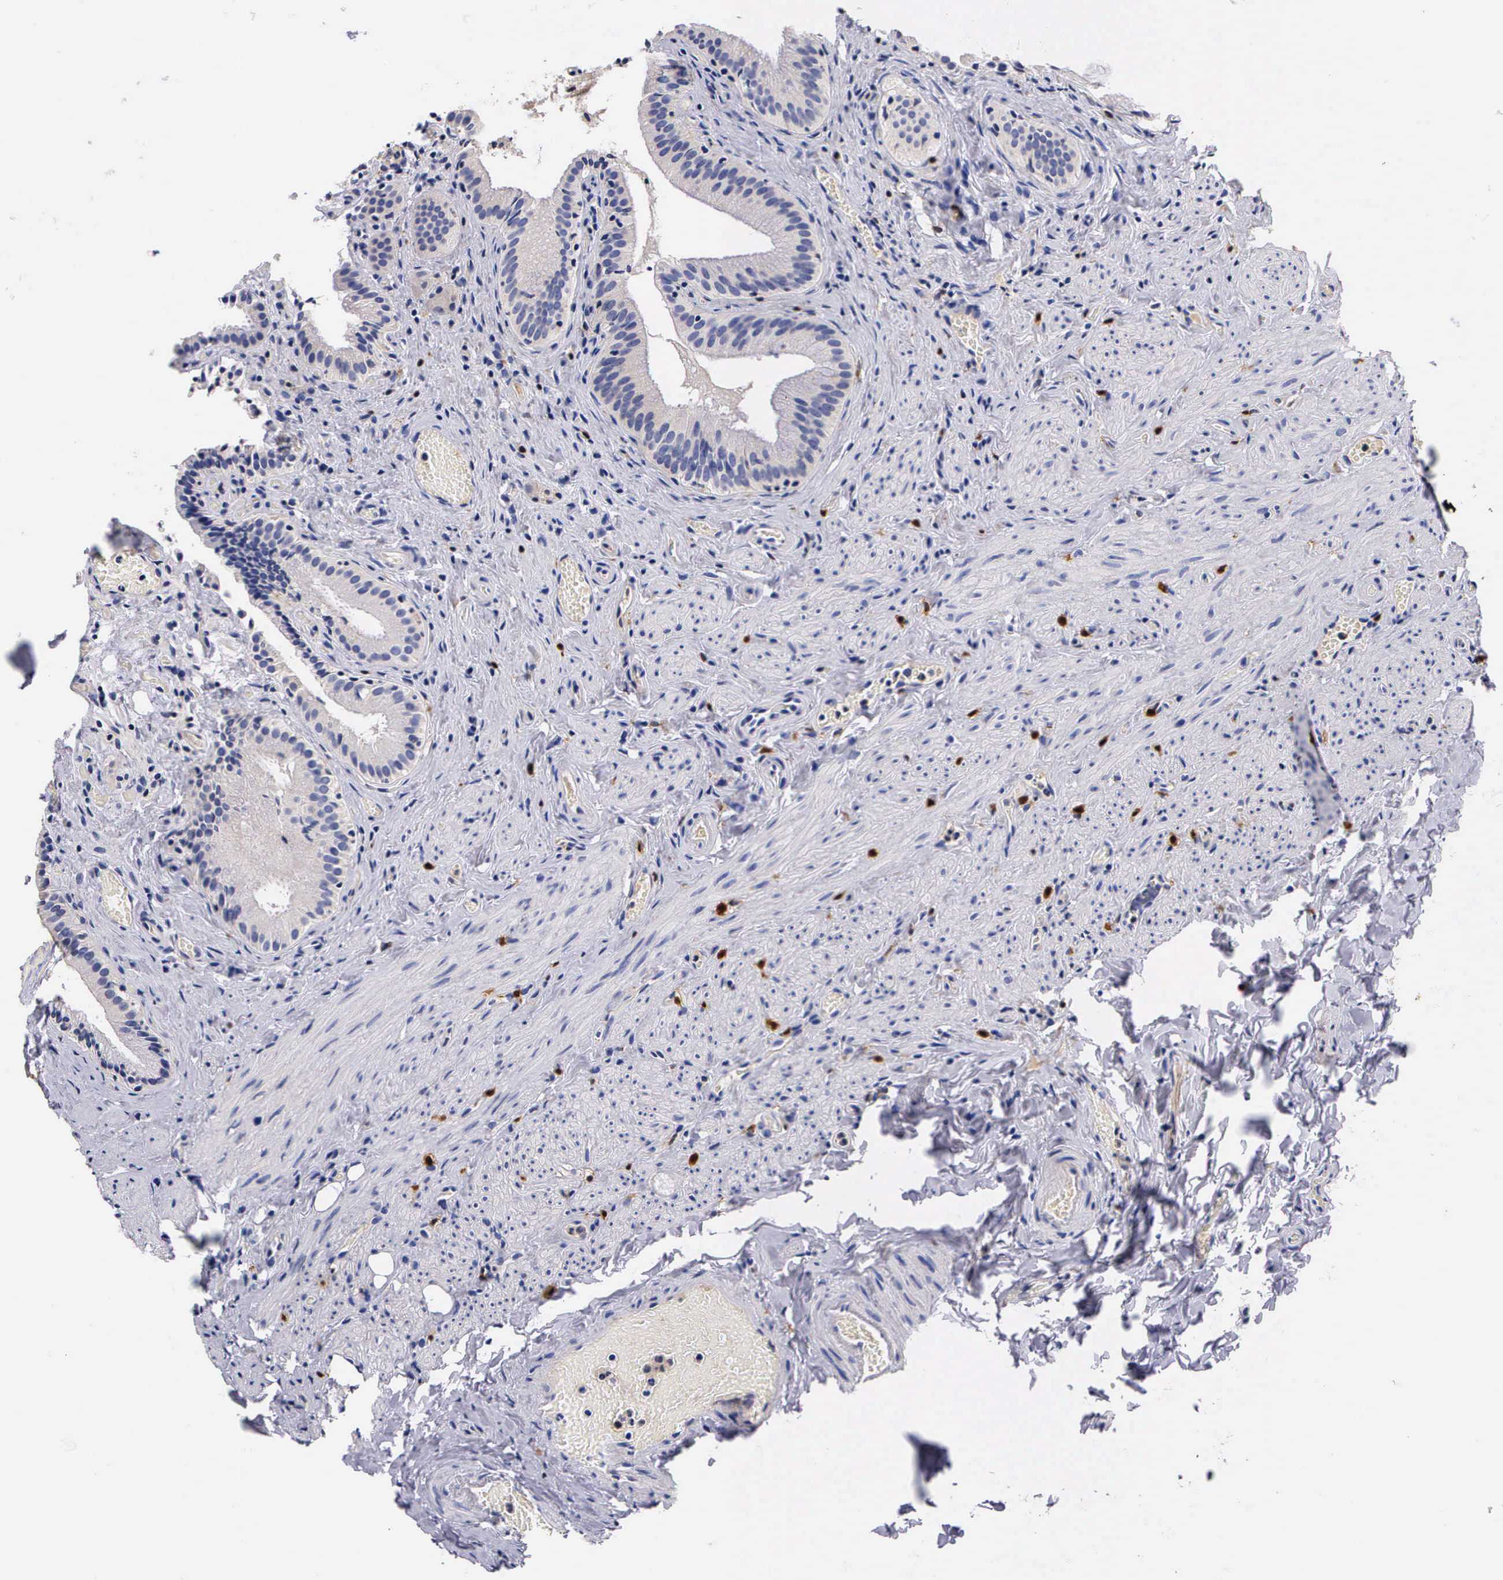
{"staining": {"intensity": "negative", "quantity": "none", "location": "none"}, "tissue": "gallbladder", "cell_type": "Glandular cells", "image_type": "normal", "snomed": [{"axis": "morphology", "description": "Normal tissue, NOS"}, {"axis": "topography", "description": "Gallbladder"}], "caption": "Photomicrograph shows no significant protein staining in glandular cells of benign gallbladder. (Immunohistochemistry, brightfield microscopy, high magnification).", "gene": "RENBP", "patient": {"sex": "female", "age": 44}}